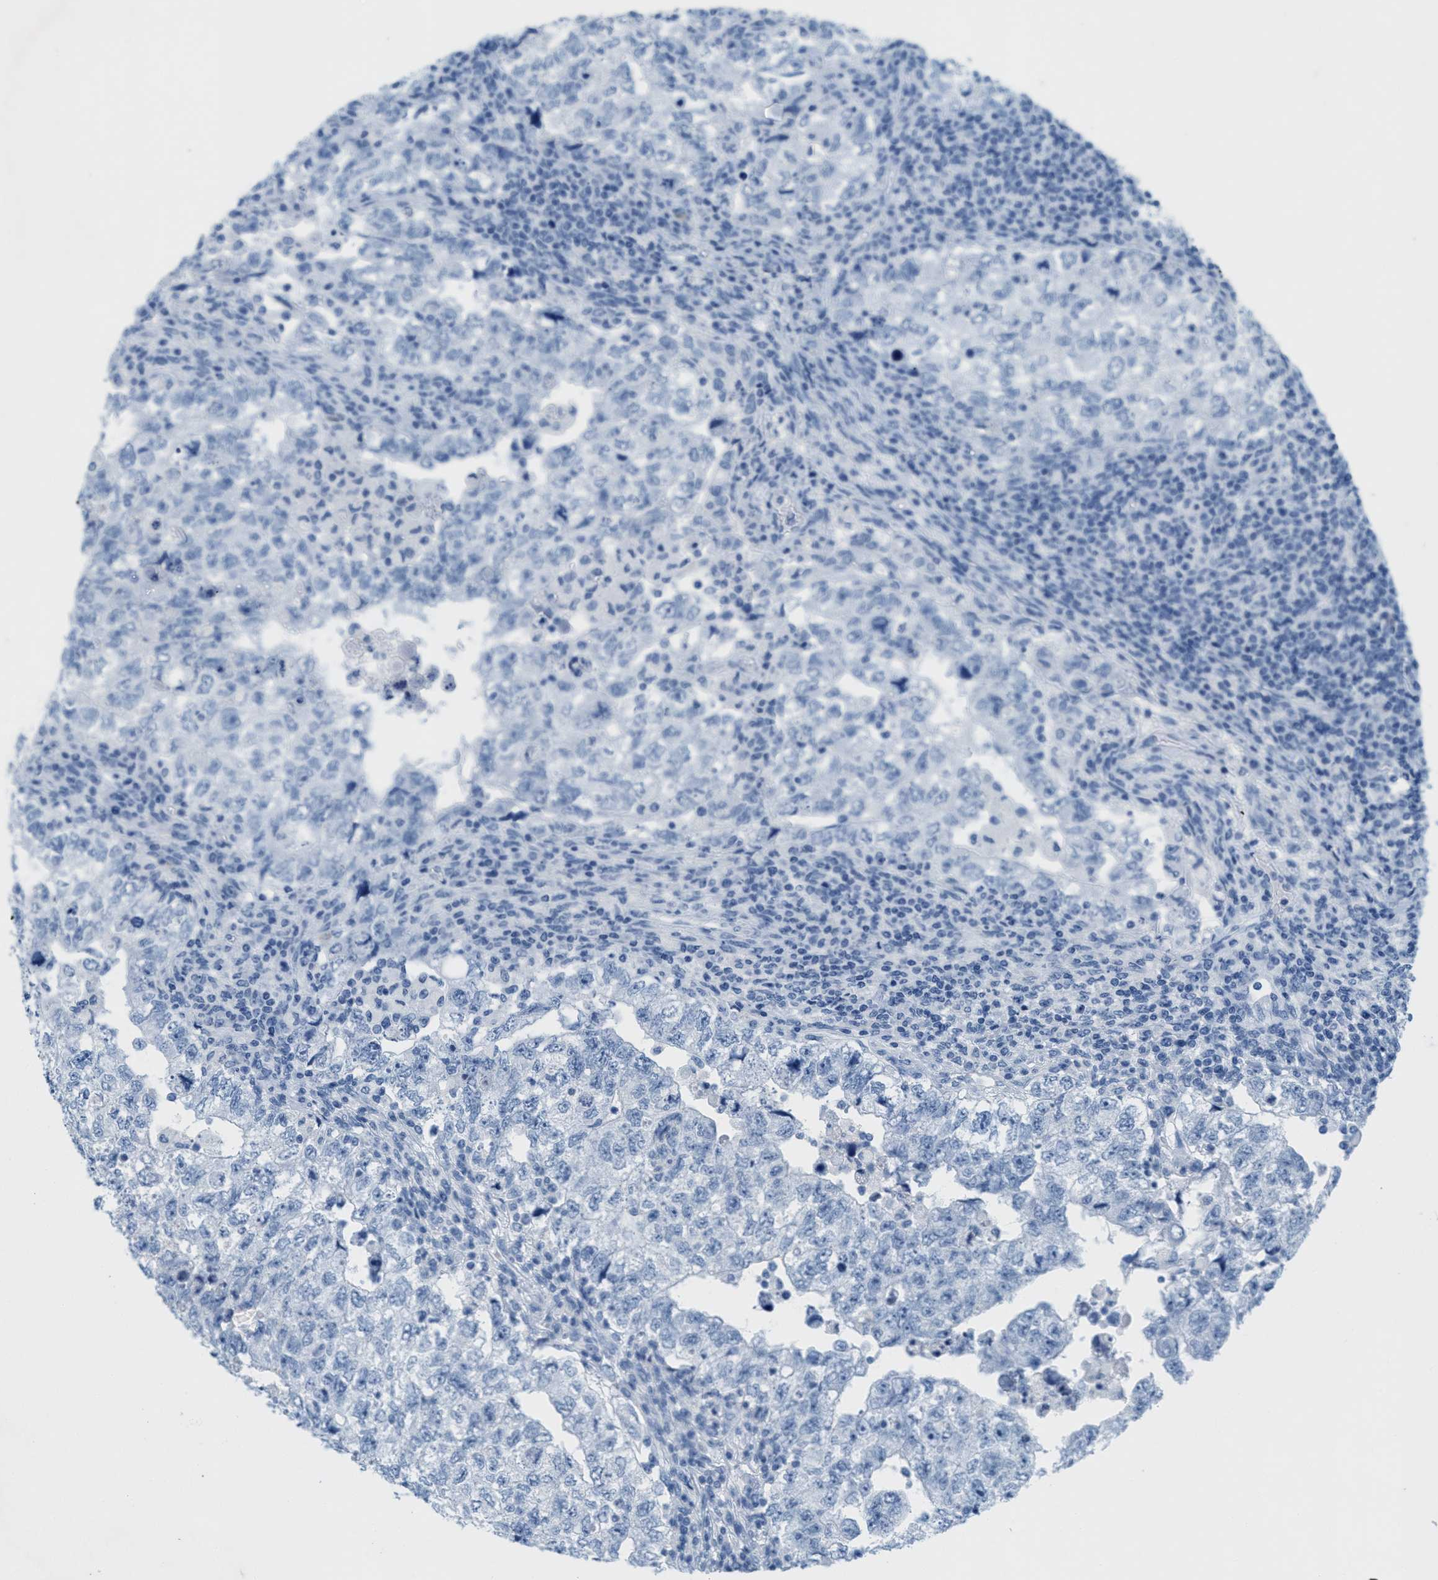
{"staining": {"intensity": "negative", "quantity": "none", "location": "none"}, "tissue": "testis cancer", "cell_type": "Tumor cells", "image_type": "cancer", "snomed": [{"axis": "morphology", "description": "Carcinoma, Embryonal, NOS"}, {"axis": "topography", "description": "Testis"}], "caption": "Tumor cells are negative for protein expression in human testis cancer.", "gene": "GPM6A", "patient": {"sex": "male", "age": 36}}